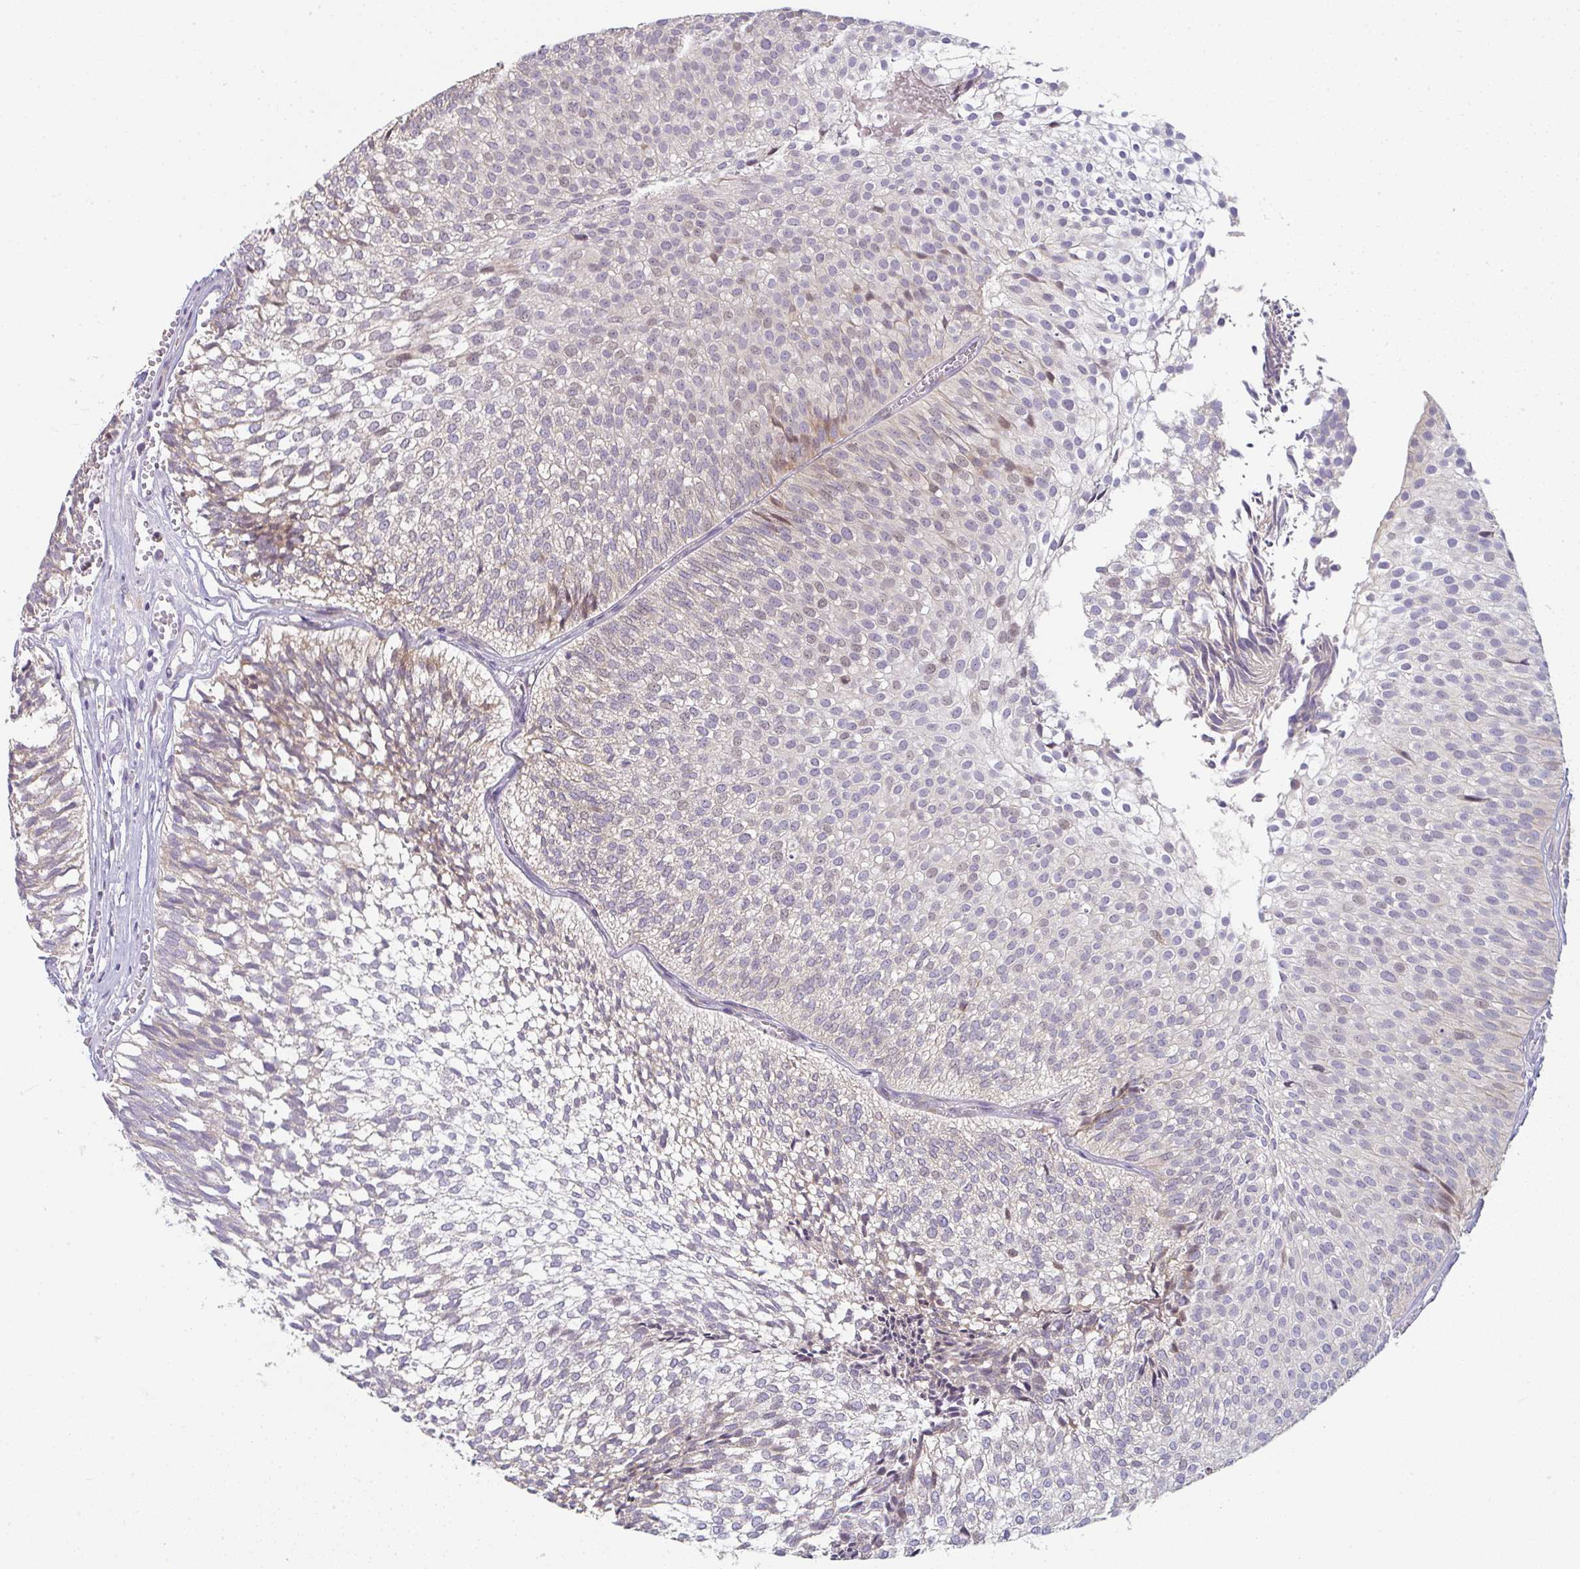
{"staining": {"intensity": "weak", "quantity": "<25%", "location": "cytoplasmic/membranous,nuclear"}, "tissue": "urothelial cancer", "cell_type": "Tumor cells", "image_type": "cancer", "snomed": [{"axis": "morphology", "description": "Urothelial carcinoma, Low grade"}, {"axis": "topography", "description": "Urinary bladder"}], "caption": "Tumor cells show no significant protein positivity in urothelial cancer. (DAB immunohistochemistry visualized using brightfield microscopy, high magnification).", "gene": "MOB1A", "patient": {"sex": "male", "age": 91}}